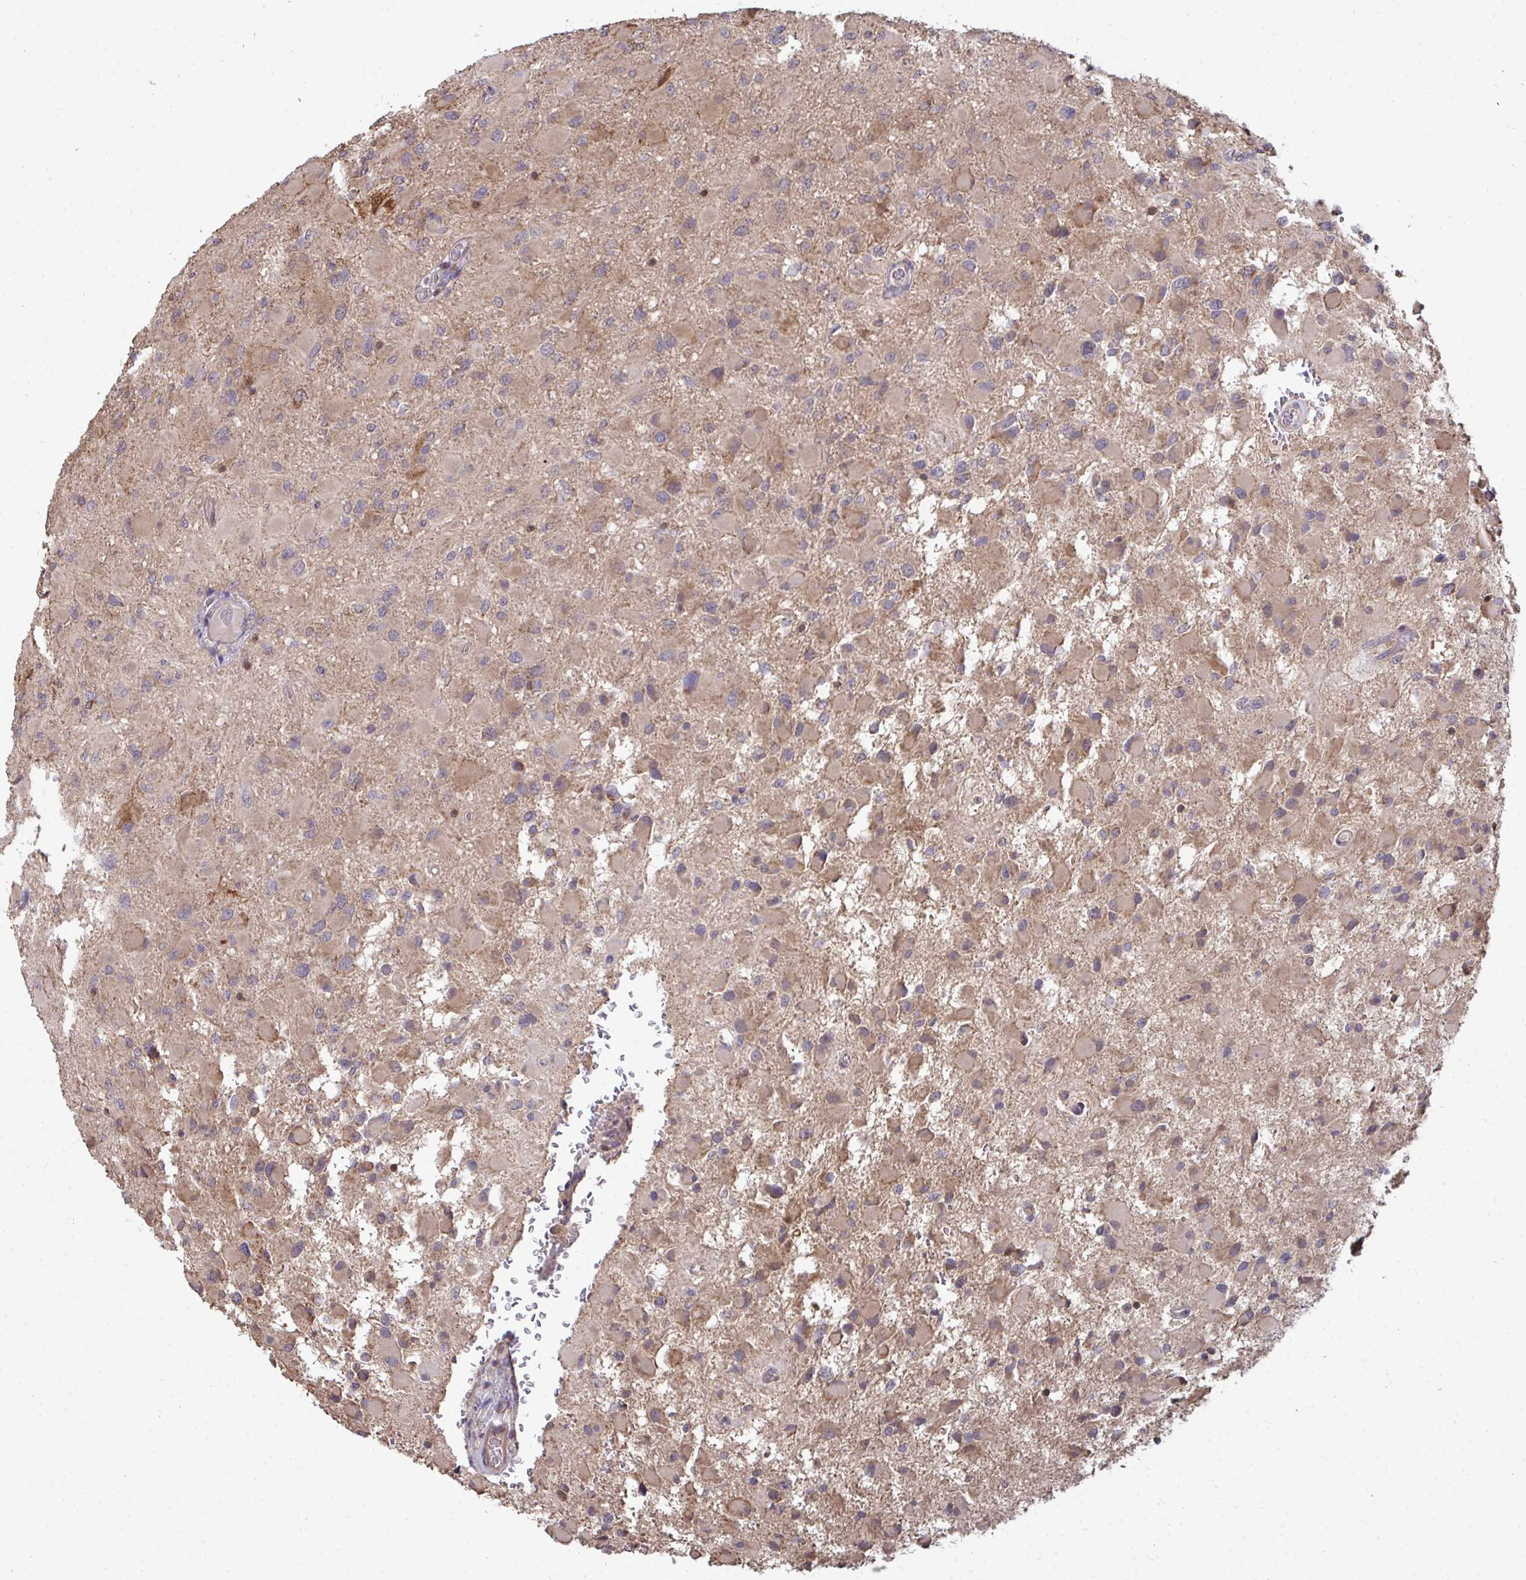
{"staining": {"intensity": "weak", "quantity": ">75%", "location": "cytoplasmic/membranous"}, "tissue": "glioma", "cell_type": "Tumor cells", "image_type": "cancer", "snomed": [{"axis": "morphology", "description": "Glioma, malignant, High grade"}, {"axis": "topography", "description": "Cerebral cortex"}], "caption": "Immunohistochemical staining of malignant glioma (high-grade) shows weak cytoplasmic/membranous protein positivity in approximately >75% of tumor cells. Using DAB (brown) and hematoxylin (blue) stains, captured at high magnification using brightfield microscopy.", "gene": "DNAJA2", "patient": {"sex": "female", "age": 36}}